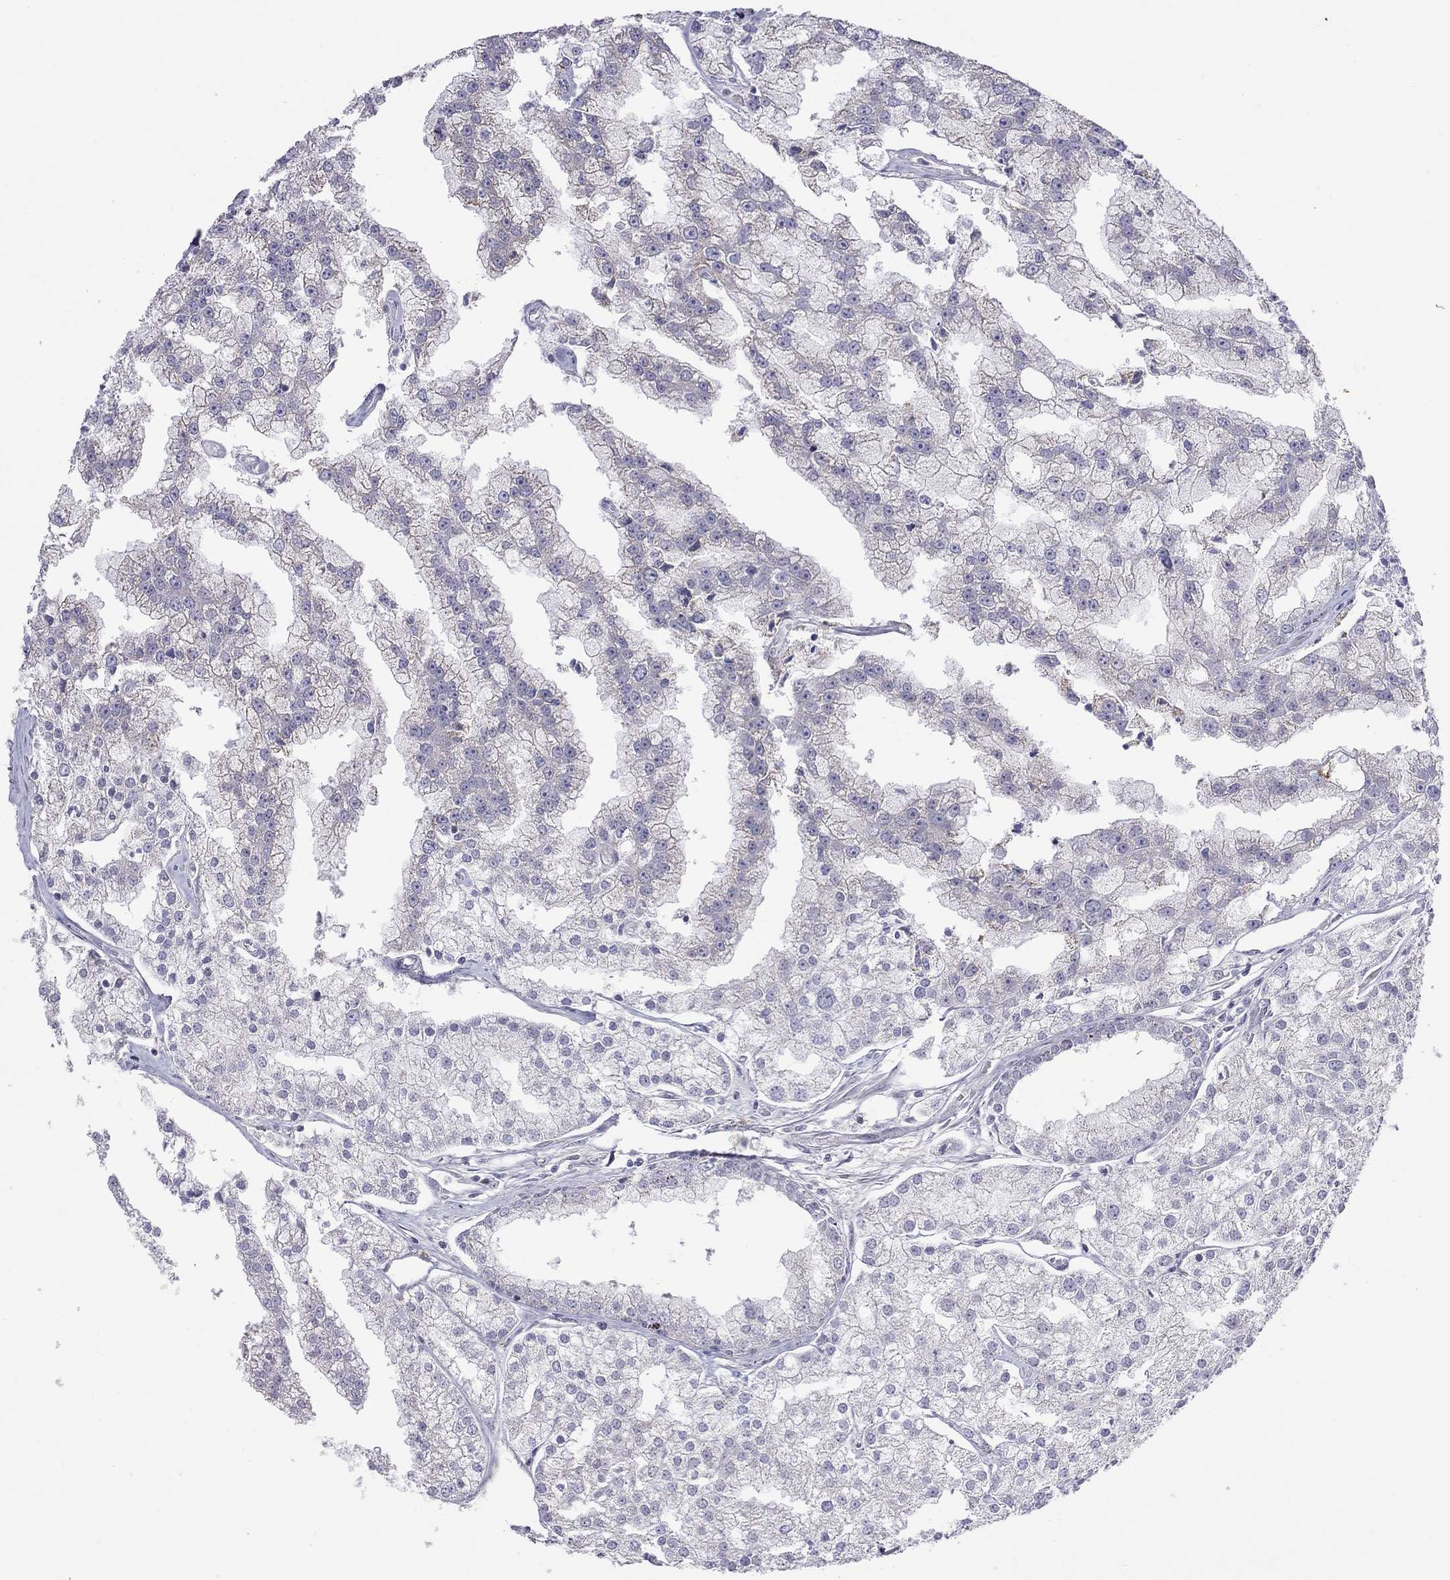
{"staining": {"intensity": "negative", "quantity": "none", "location": "none"}, "tissue": "prostate cancer", "cell_type": "Tumor cells", "image_type": "cancer", "snomed": [{"axis": "morphology", "description": "Adenocarcinoma, NOS"}, {"axis": "topography", "description": "Prostate"}], "caption": "This is a histopathology image of immunohistochemistry (IHC) staining of adenocarcinoma (prostate), which shows no staining in tumor cells.", "gene": "PPP1R3A", "patient": {"sex": "male", "age": 70}}